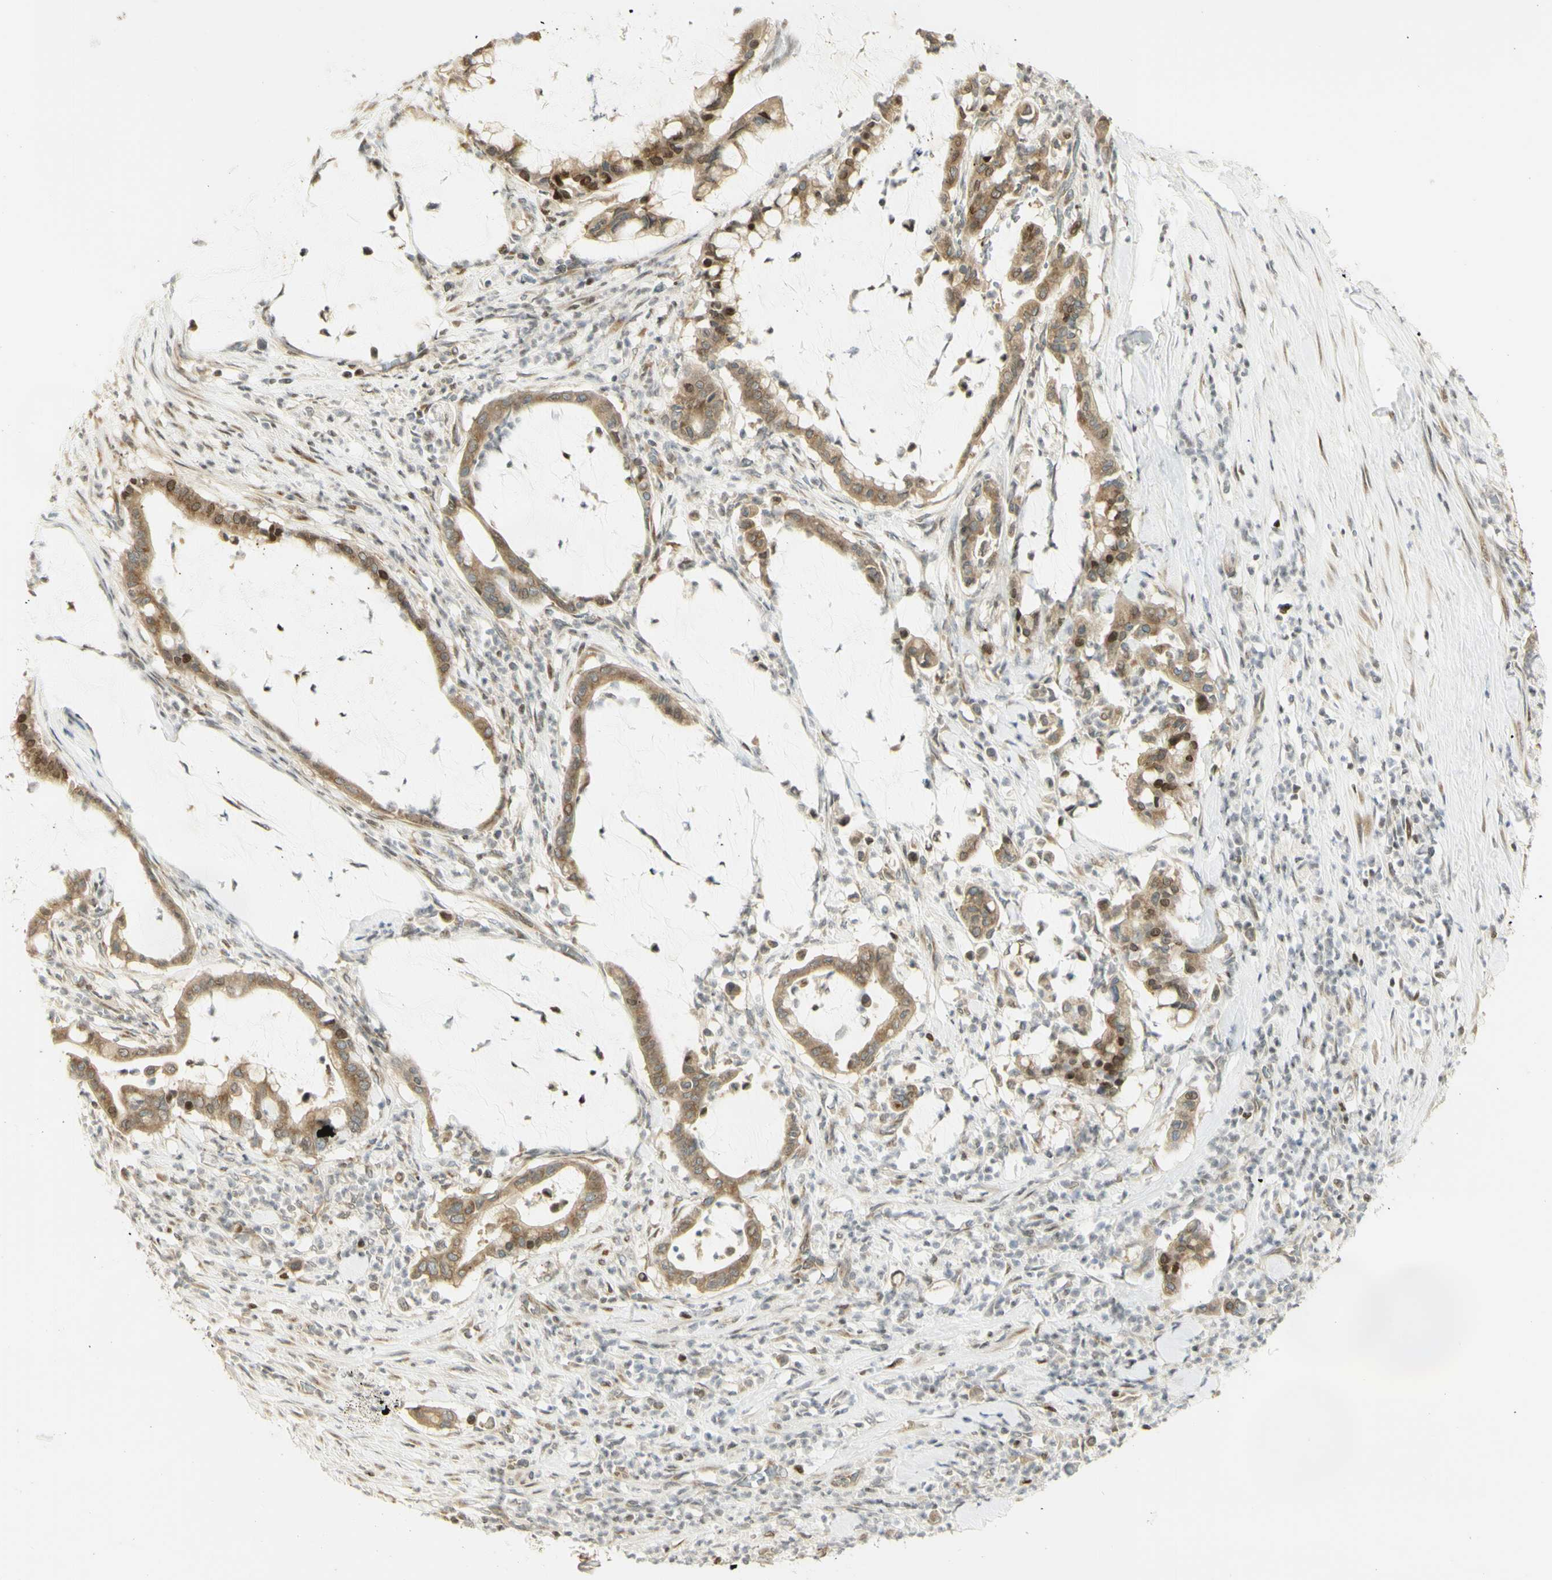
{"staining": {"intensity": "moderate", "quantity": ">75%", "location": "cytoplasmic/membranous,nuclear"}, "tissue": "pancreatic cancer", "cell_type": "Tumor cells", "image_type": "cancer", "snomed": [{"axis": "morphology", "description": "Adenocarcinoma, NOS"}, {"axis": "topography", "description": "Pancreas"}], "caption": "Pancreatic adenocarcinoma stained for a protein demonstrates moderate cytoplasmic/membranous and nuclear positivity in tumor cells. The protein is stained brown, and the nuclei are stained in blue (DAB IHC with brightfield microscopy, high magnification).", "gene": "KIF11", "patient": {"sex": "male", "age": 41}}